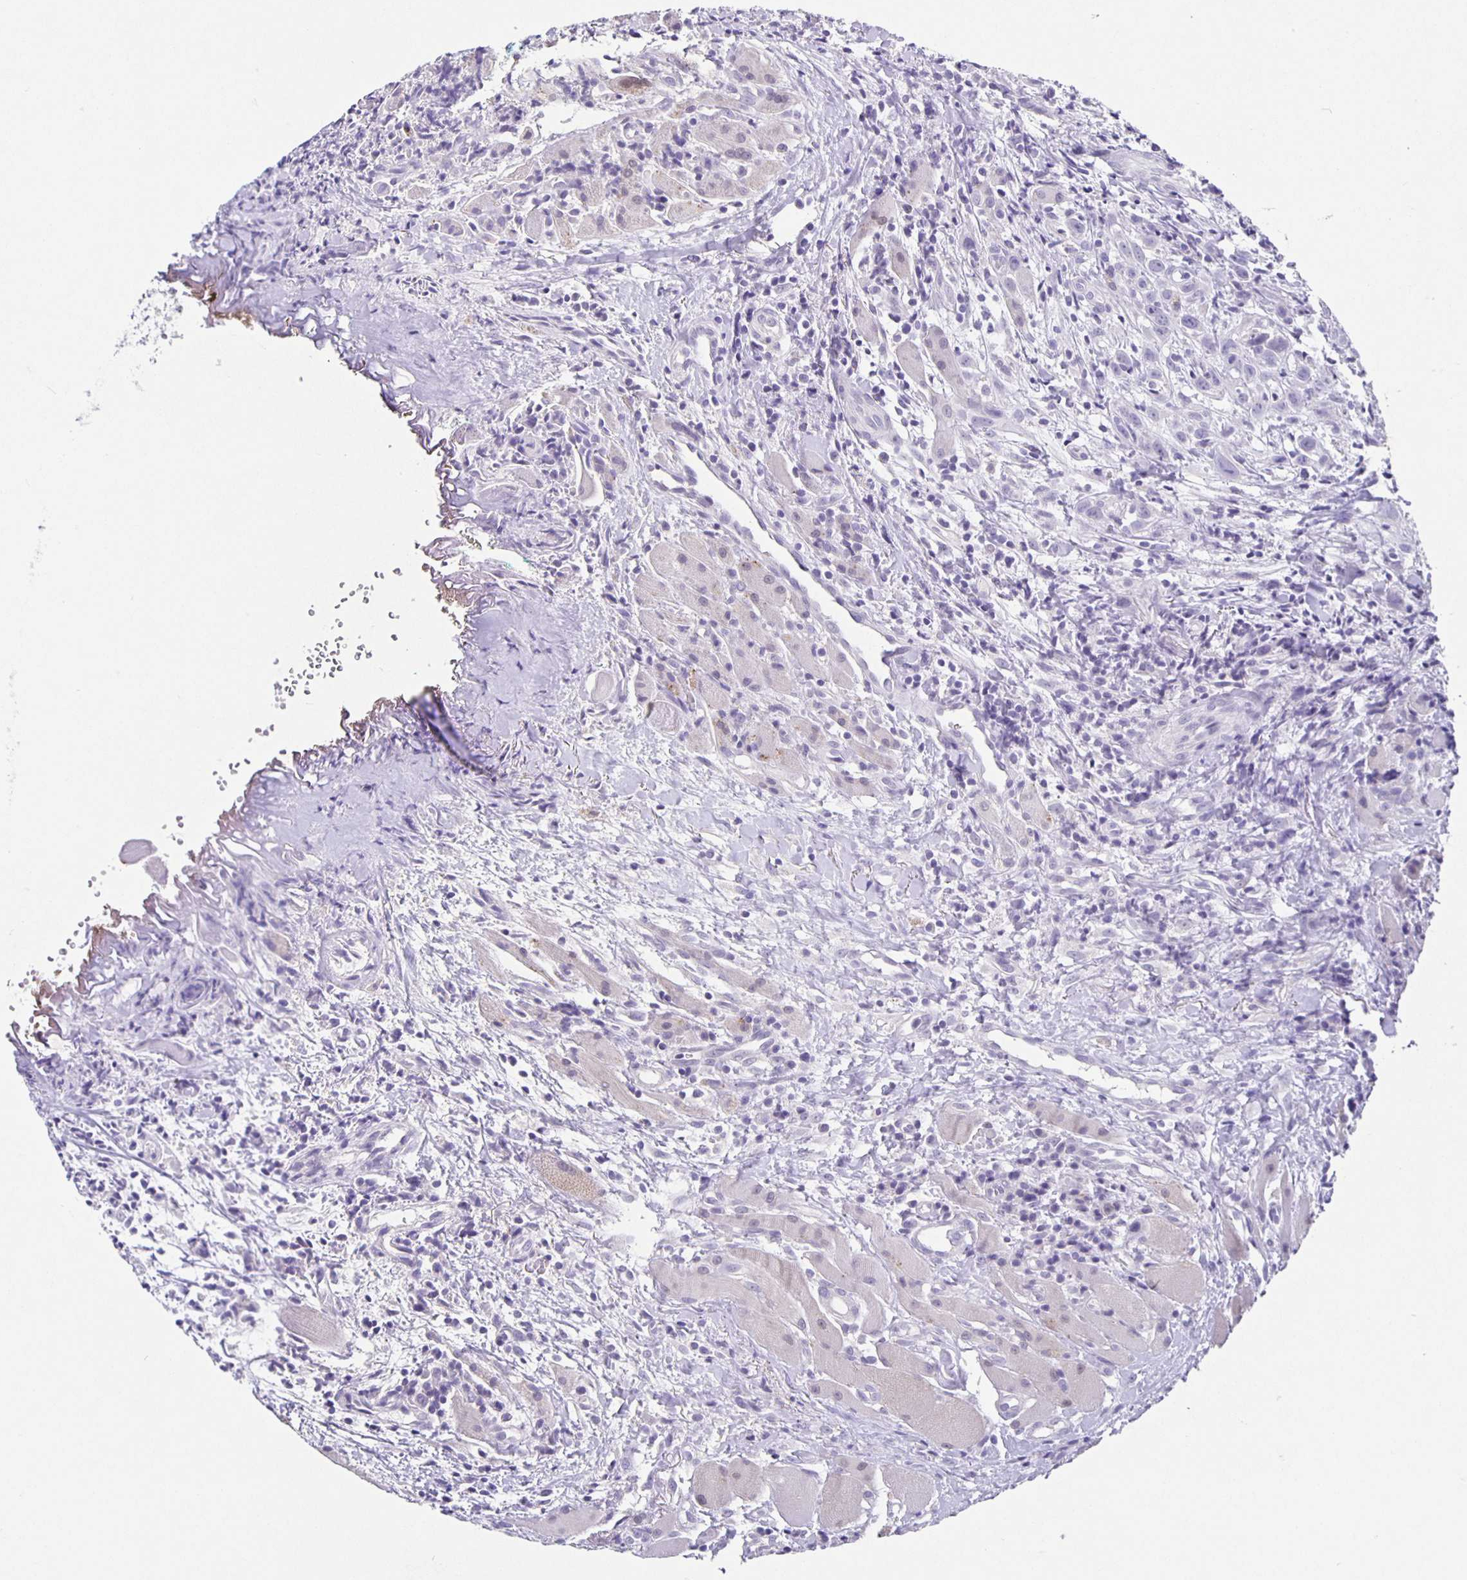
{"staining": {"intensity": "negative", "quantity": "none", "location": "none"}, "tissue": "head and neck cancer", "cell_type": "Tumor cells", "image_type": "cancer", "snomed": [{"axis": "morphology", "description": "Squamous cell carcinoma, NOS"}, {"axis": "topography", "description": "Head-Neck"}], "caption": "DAB (3,3'-diaminobenzidine) immunohistochemical staining of head and neck cancer (squamous cell carcinoma) shows no significant expression in tumor cells.", "gene": "CARNS1", "patient": {"sex": "female", "age": 95}}